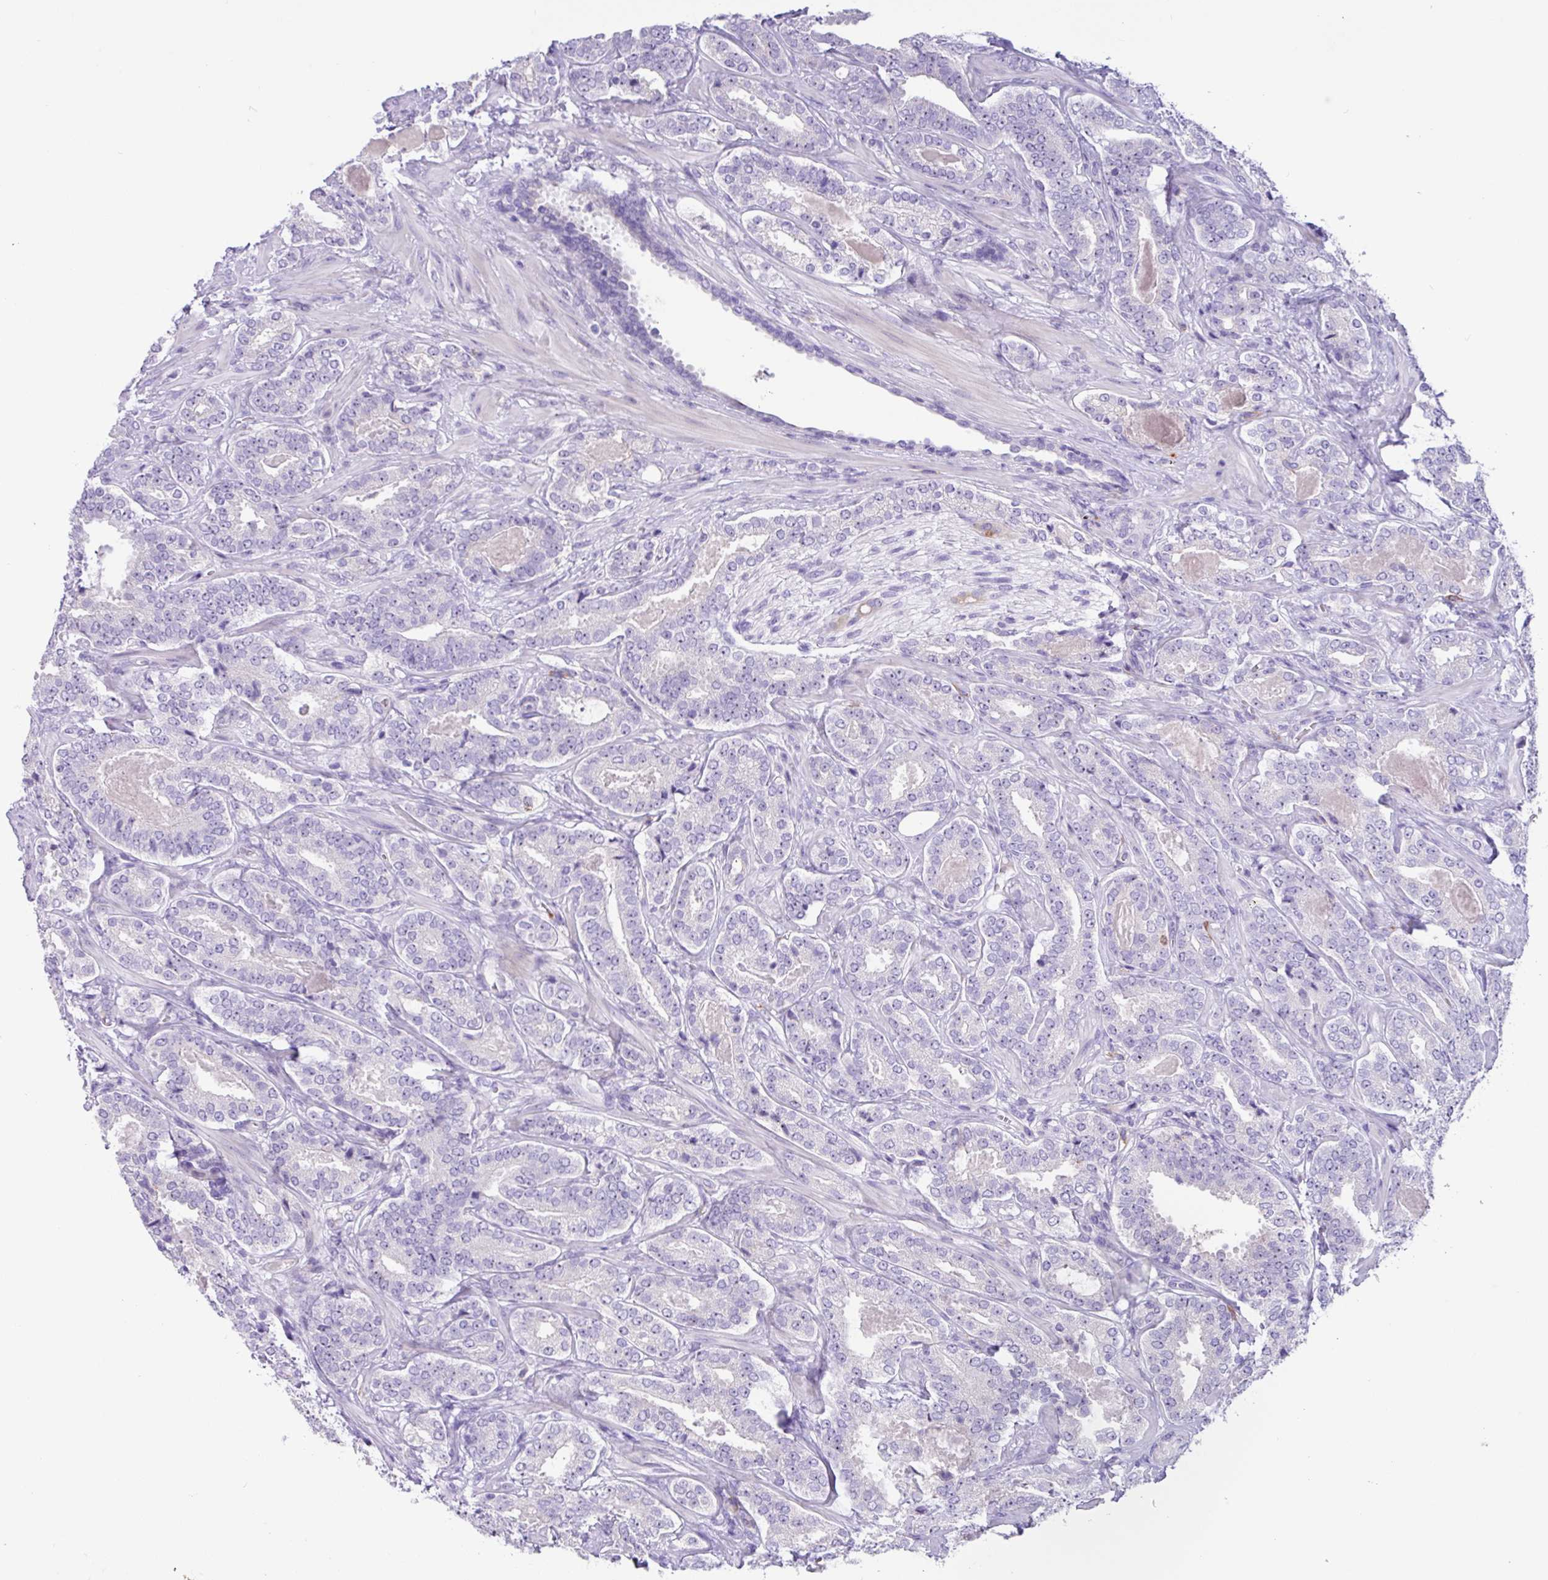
{"staining": {"intensity": "negative", "quantity": "none", "location": "none"}, "tissue": "prostate cancer", "cell_type": "Tumor cells", "image_type": "cancer", "snomed": [{"axis": "morphology", "description": "Adenocarcinoma, High grade"}, {"axis": "topography", "description": "Prostate"}], "caption": "High power microscopy photomicrograph of an immunohistochemistry photomicrograph of prostate cancer (high-grade adenocarcinoma), revealing no significant staining in tumor cells.", "gene": "MRM2", "patient": {"sex": "male", "age": 65}}